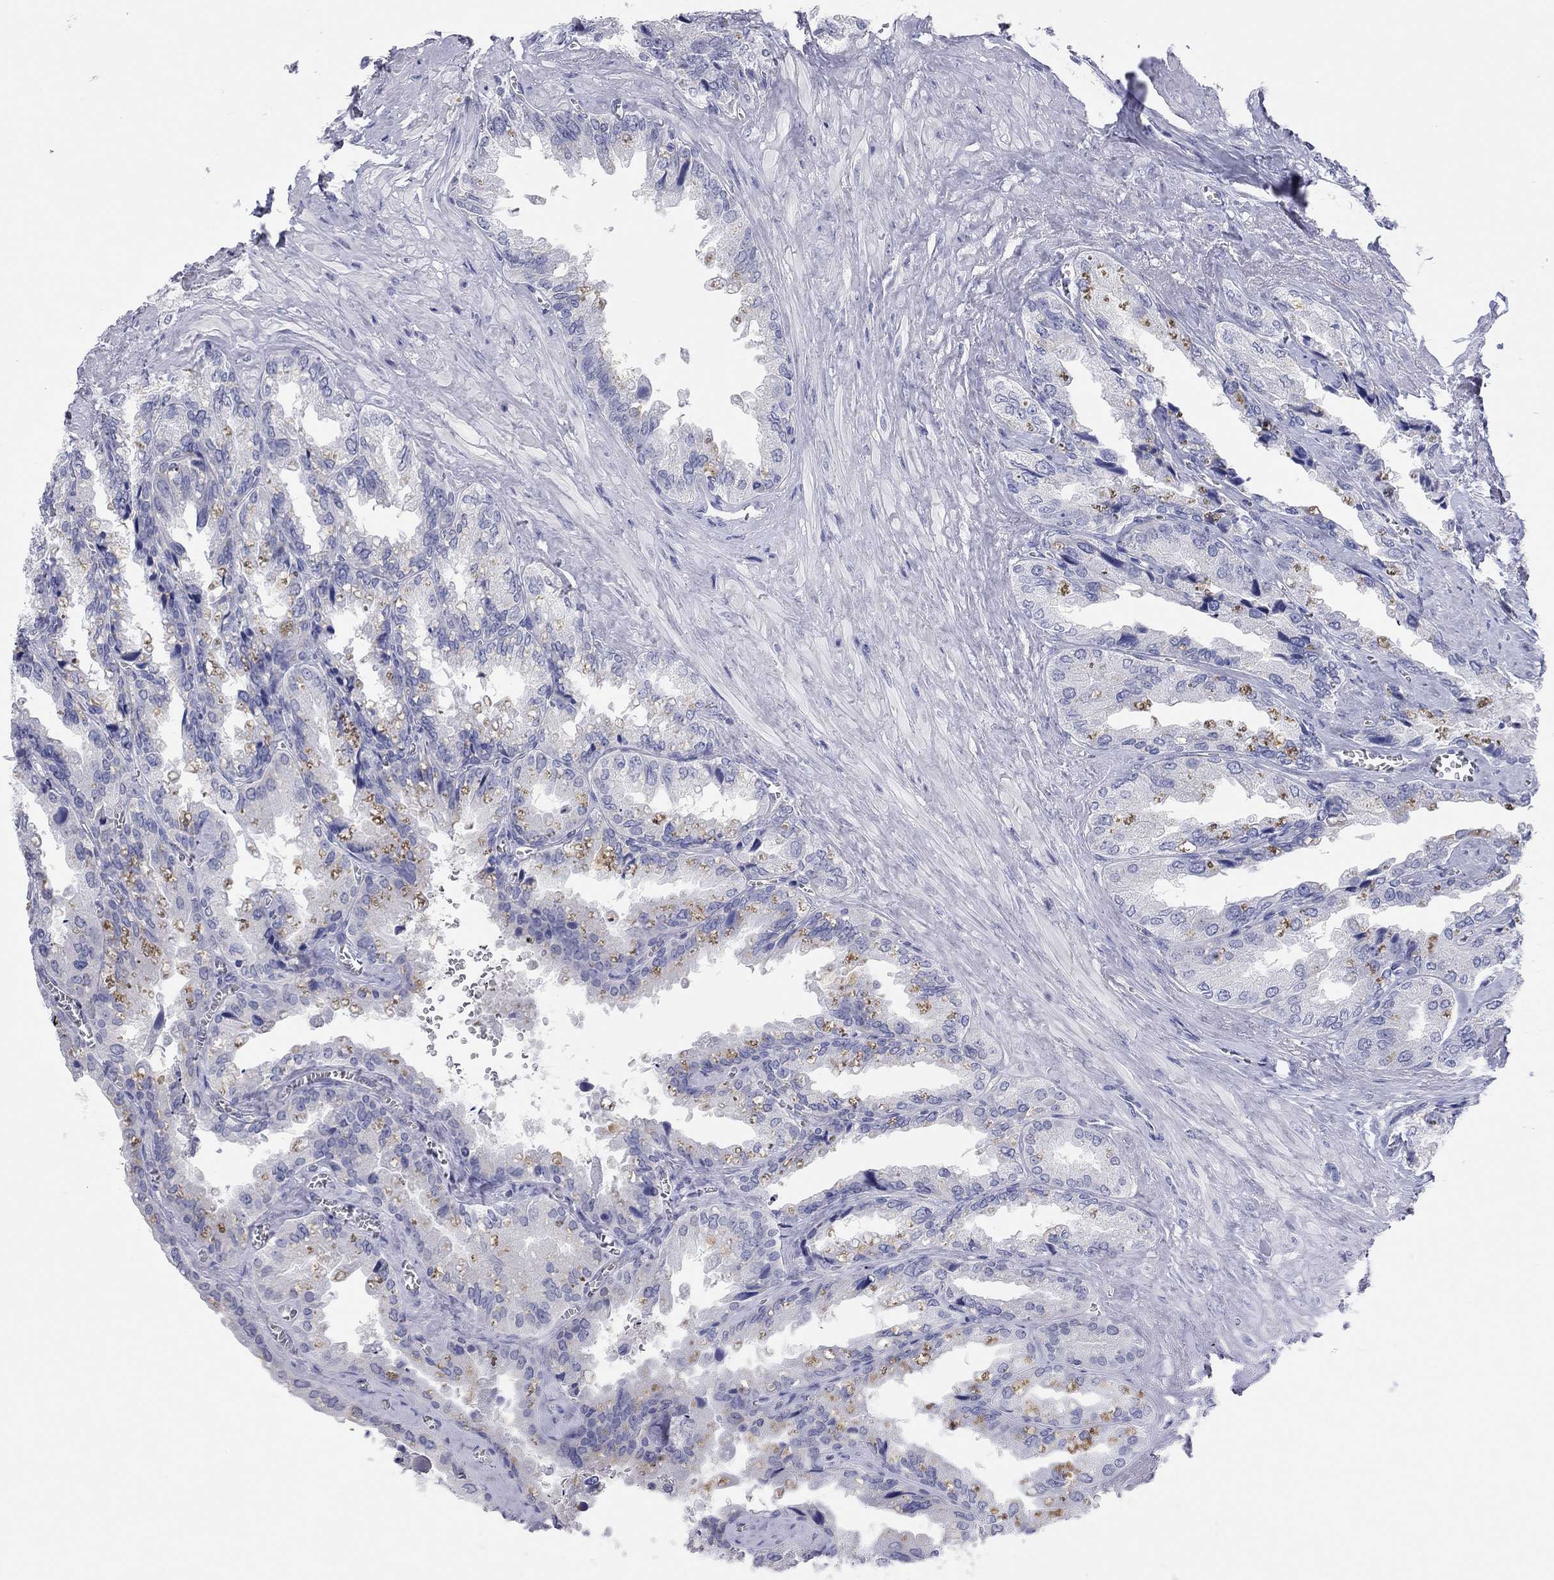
{"staining": {"intensity": "negative", "quantity": "none", "location": "none"}, "tissue": "seminal vesicle", "cell_type": "Glandular cells", "image_type": "normal", "snomed": [{"axis": "morphology", "description": "Normal tissue, NOS"}, {"axis": "topography", "description": "Seminal veicle"}], "caption": "Unremarkable seminal vesicle was stained to show a protein in brown. There is no significant staining in glandular cells. (DAB immunohistochemistry (IHC) with hematoxylin counter stain).", "gene": "ENSG00000269035", "patient": {"sex": "male", "age": 67}}